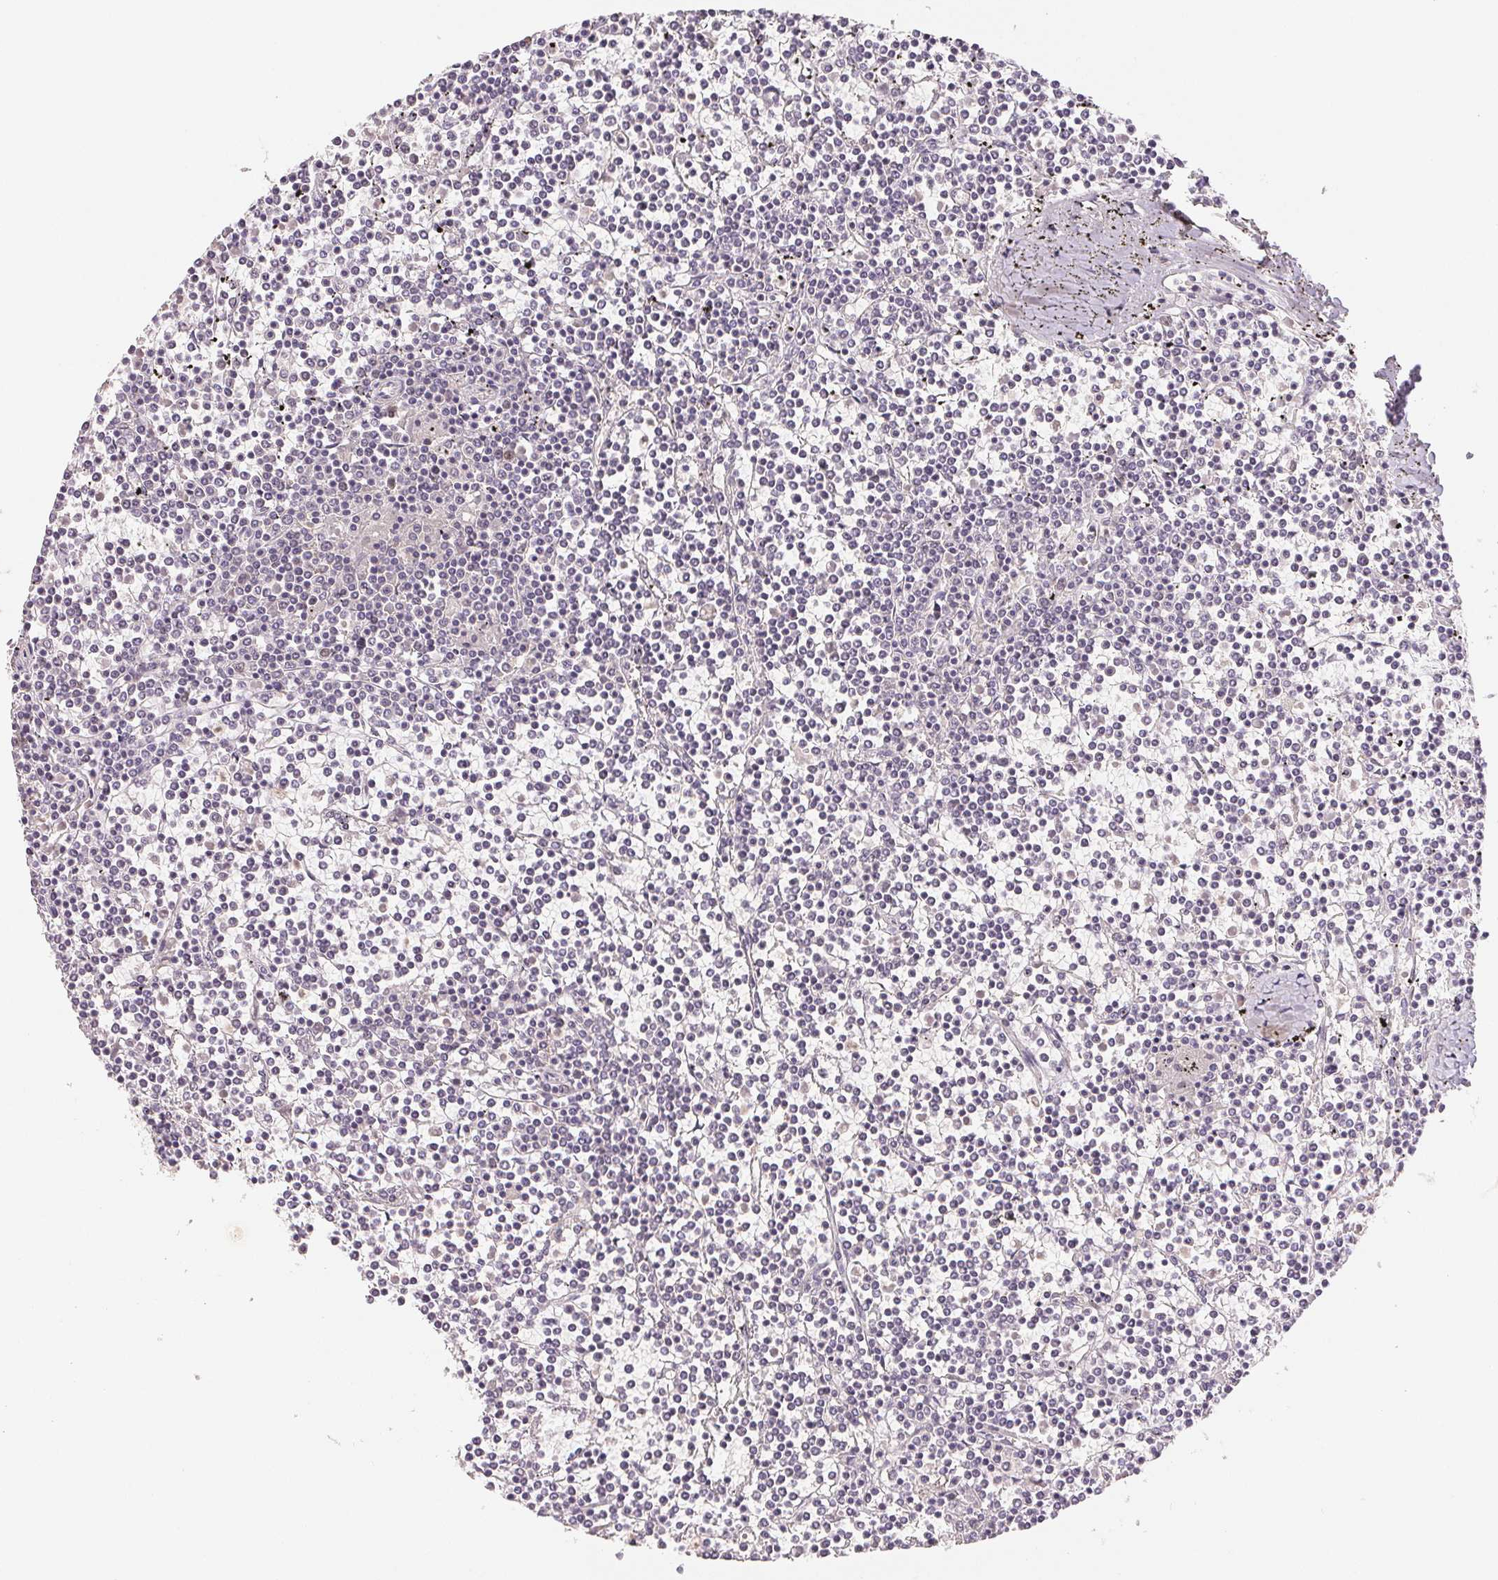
{"staining": {"intensity": "negative", "quantity": "none", "location": "none"}, "tissue": "lymphoma", "cell_type": "Tumor cells", "image_type": "cancer", "snomed": [{"axis": "morphology", "description": "Malignant lymphoma, non-Hodgkin's type, Low grade"}, {"axis": "topography", "description": "Spleen"}], "caption": "IHC of human lymphoma displays no positivity in tumor cells.", "gene": "POLR3G", "patient": {"sex": "female", "age": 19}}